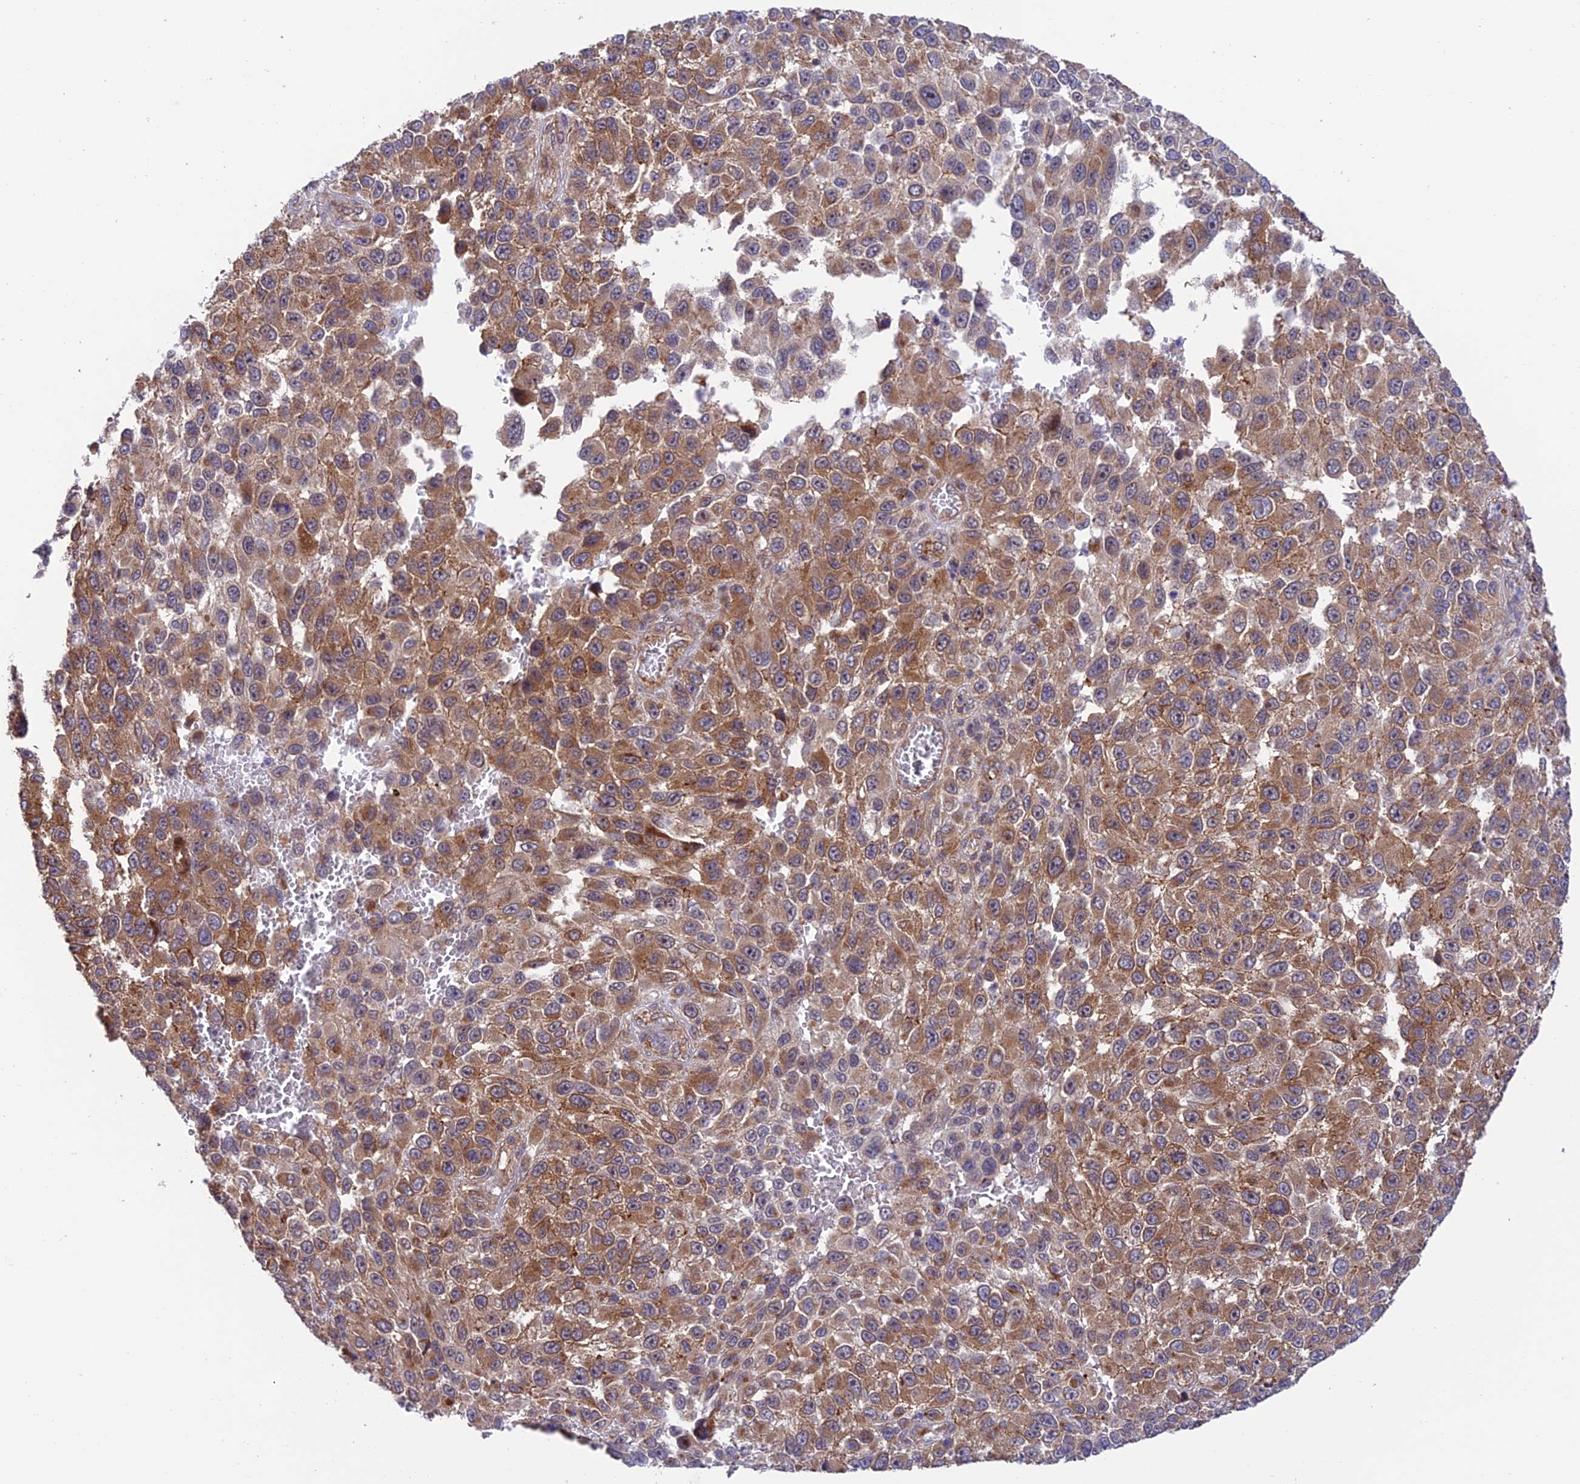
{"staining": {"intensity": "moderate", "quantity": ">75%", "location": "cytoplasmic/membranous"}, "tissue": "melanoma", "cell_type": "Tumor cells", "image_type": "cancer", "snomed": [{"axis": "morphology", "description": "Normal tissue, NOS"}, {"axis": "morphology", "description": "Malignant melanoma, NOS"}, {"axis": "topography", "description": "Skin"}], "caption": "Immunohistochemical staining of melanoma reveals medium levels of moderate cytoplasmic/membranous protein staining in approximately >75% of tumor cells. (IHC, brightfield microscopy, high magnification).", "gene": "TNIP3", "patient": {"sex": "female", "age": 96}}